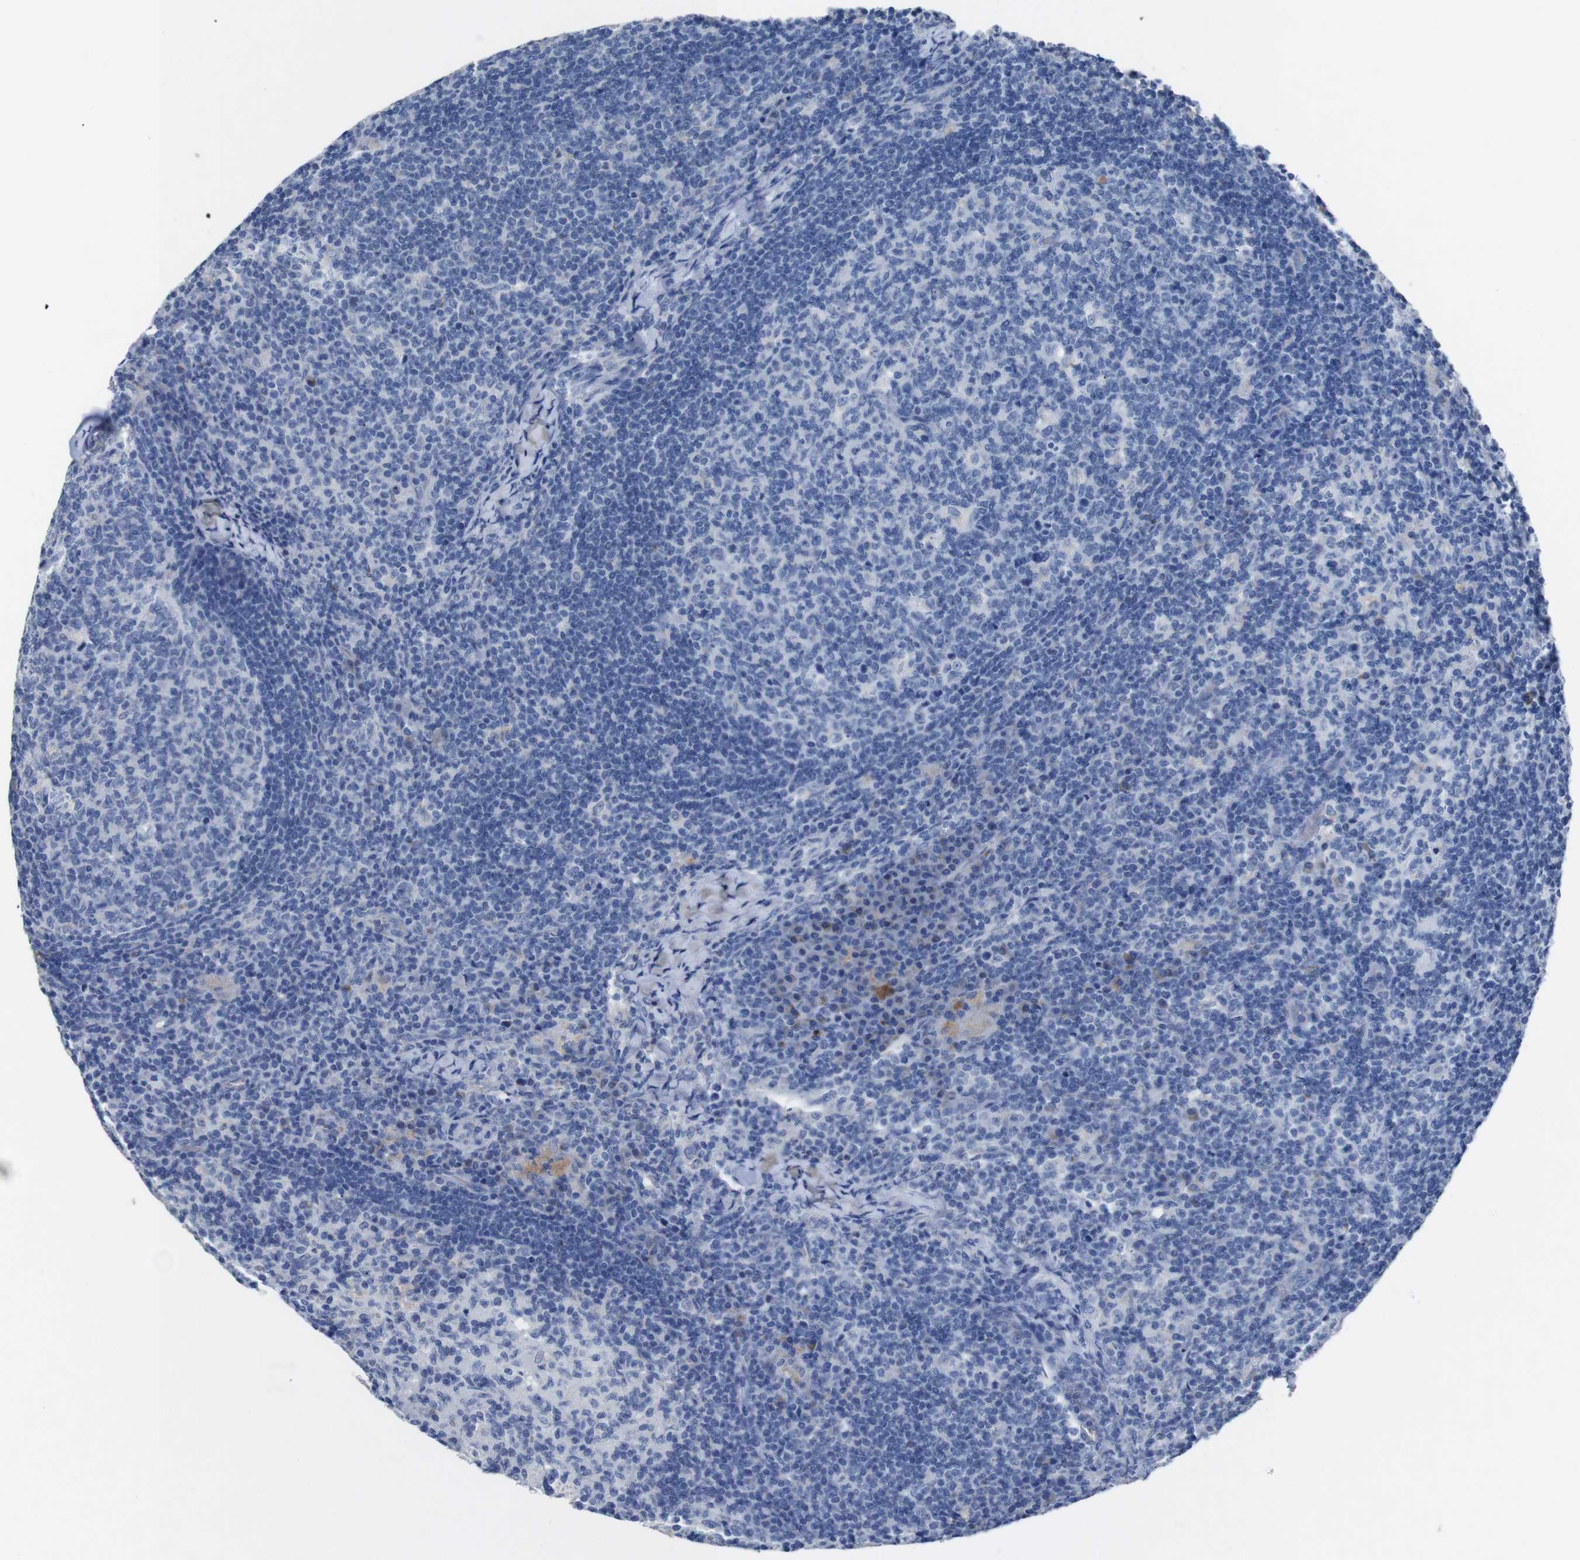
{"staining": {"intensity": "negative", "quantity": "none", "location": "none"}, "tissue": "lymph node", "cell_type": "Germinal center cells", "image_type": "normal", "snomed": [{"axis": "morphology", "description": "Normal tissue, NOS"}, {"axis": "morphology", "description": "Inflammation, NOS"}, {"axis": "topography", "description": "Lymph node"}], "caption": "DAB (3,3'-diaminobenzidine) immunohistochemical staining of normal human lymph node exhibits no significant positivity in germinal center cells.", "gene": "GJB2", "patient": {"sex": "male", "age": 55}}